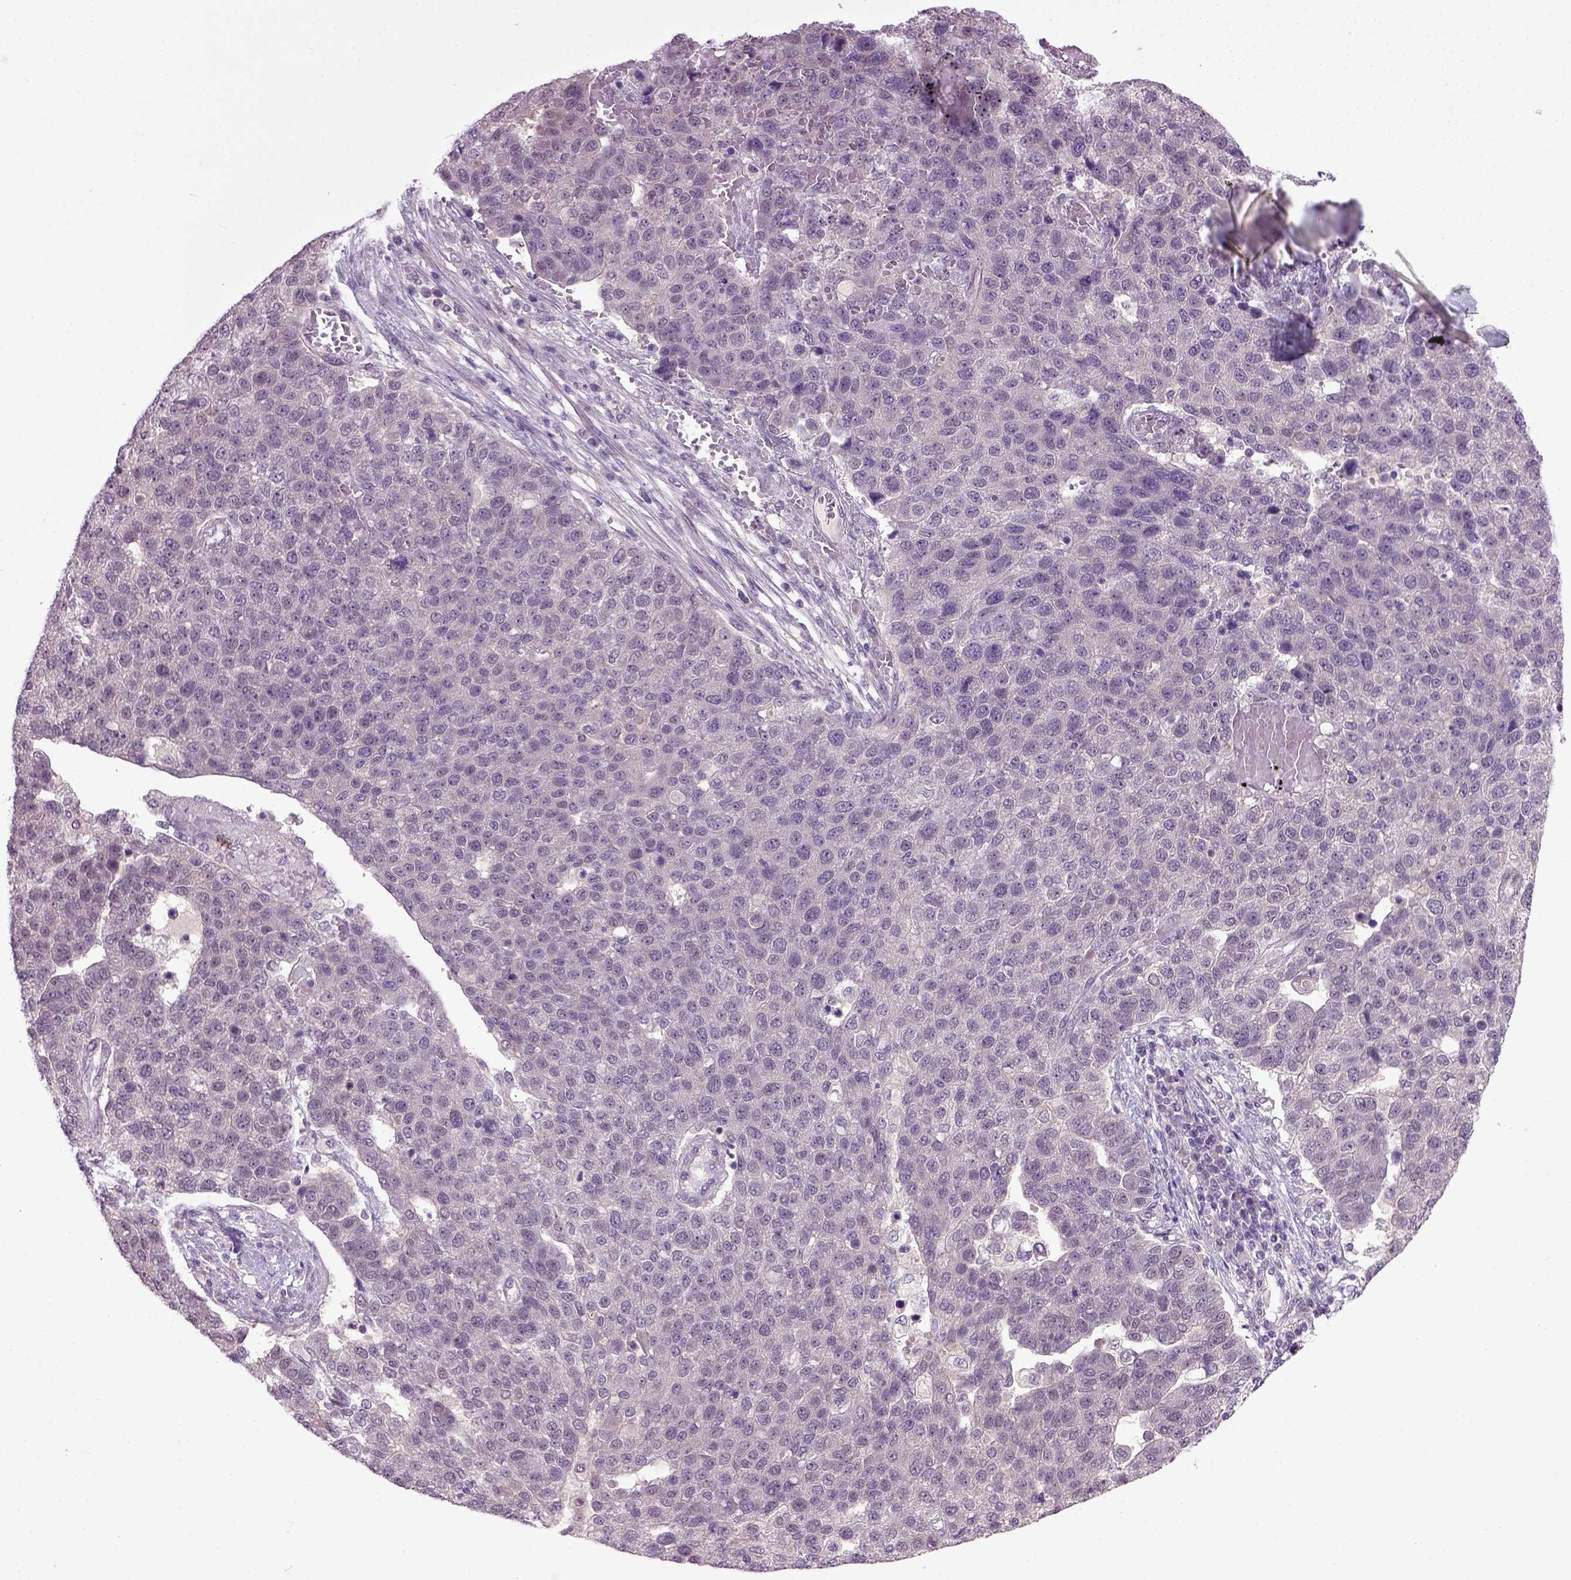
{"staining": {"intensity": "negative", "quantity": "none", "location": "none"}, "tissue": "pancreatic cancer", "cell_type": "Tumor cells", "image_type": "cancer", "snomed": [{"axis": "morphology", "description": "Adenocarcinoma, NOS"}, {"axis": "topography", "description": "Pancreas"}], "caption": "The micrograph reveals no staining of tumor cells in adenocarcinoma (pancreatic).", "gene": "RAB43", "patient": {"sex": "female", "age": 61}}